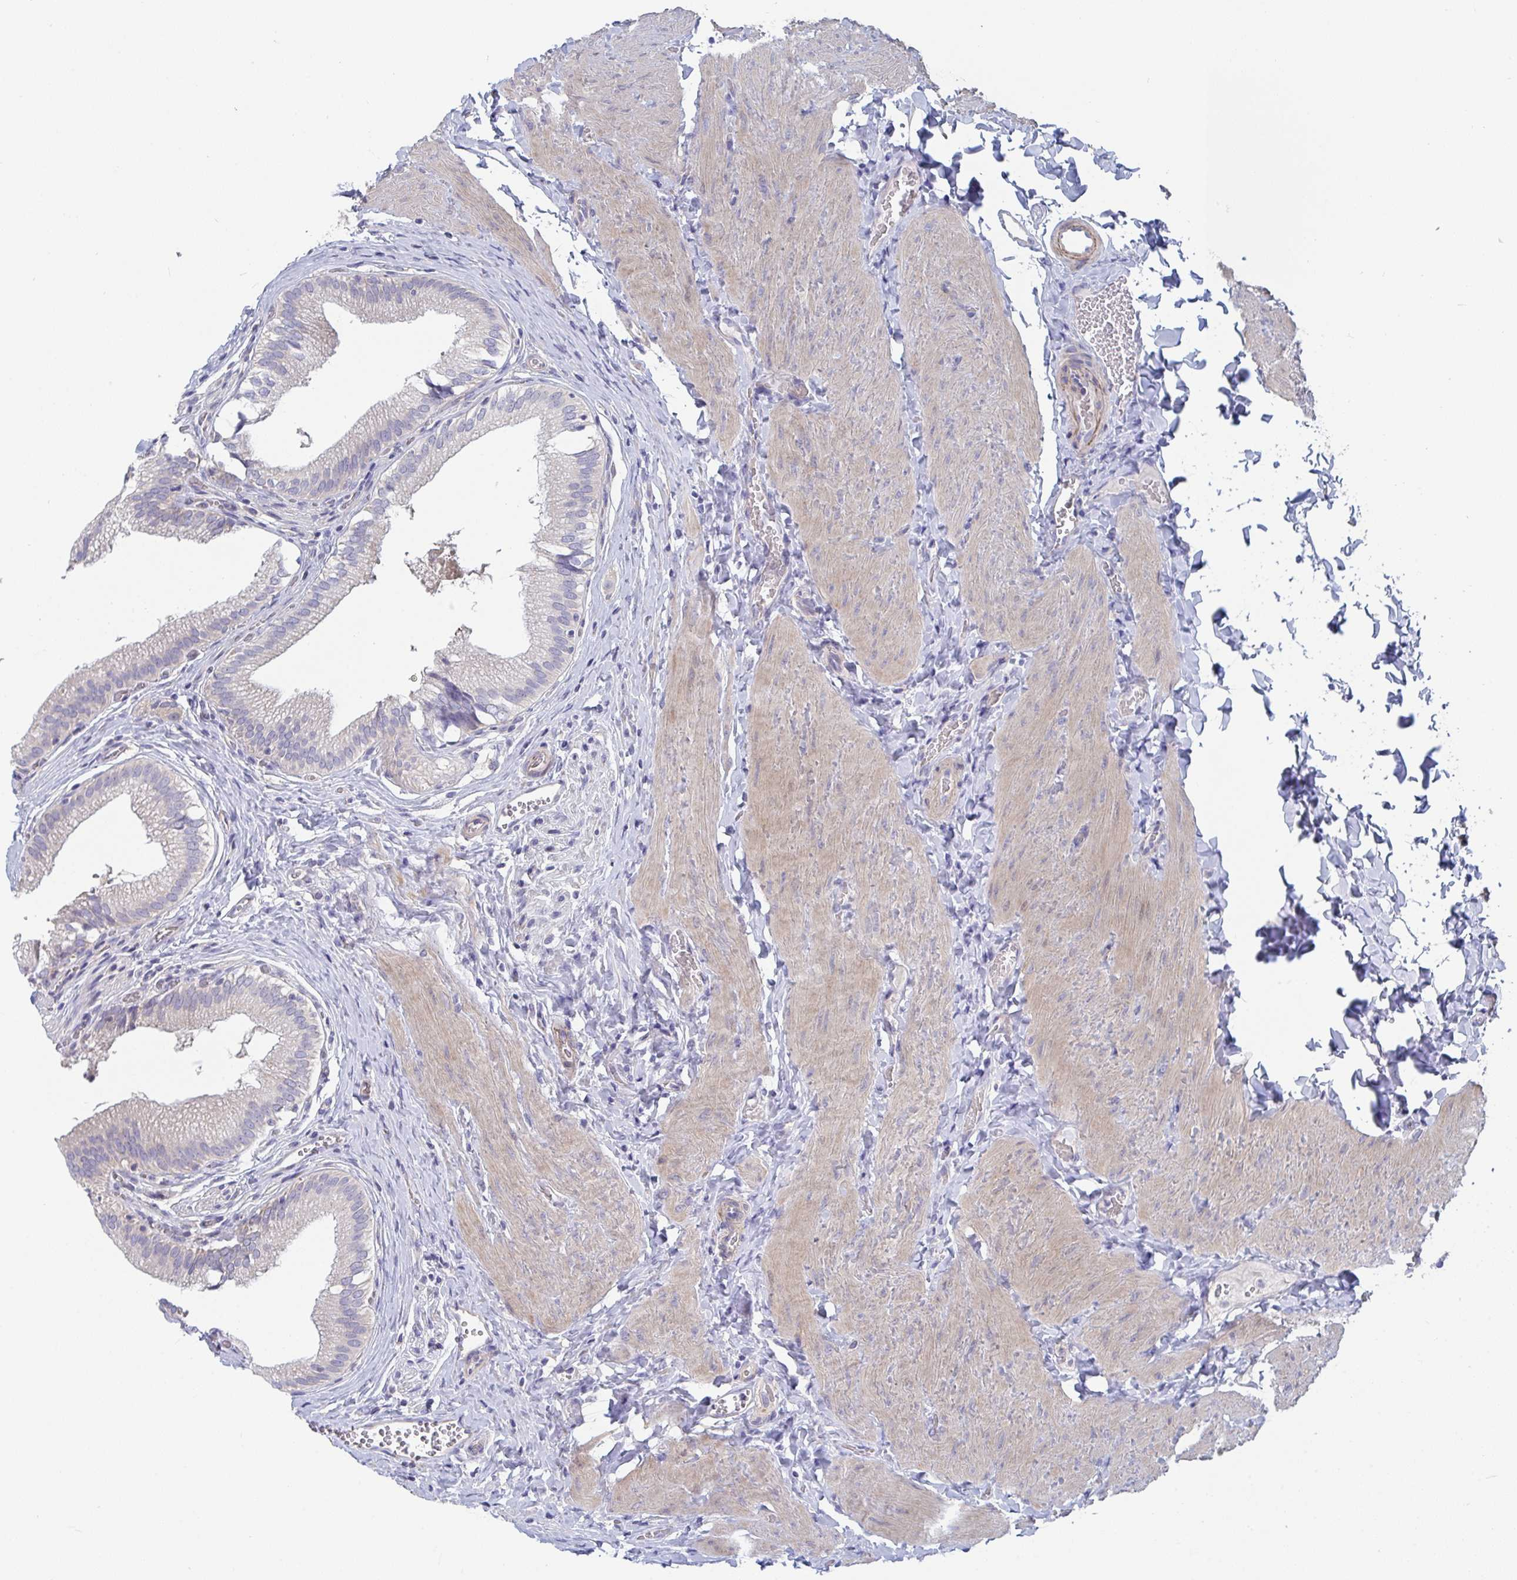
{"staining": {"intensity": "negative", "quantity": "none", "location": "none"}, "tissue": "gallbladder", "cell_type": "Glandular cells", "image_type": "normal", "snomed": [{"axis": "morphology", "description": "Normal tissue, NOS"}, {"axis": "topography", "description": "Gallbladder"}, {"axis": "topography", "description": "Peripheral nerve tissue"}], "caption": "Micrograph shows no protein positivity in glandular cells of benign gallbladder. (Brightfield microscopy of DAB (3,3'-diaminobenzidine) immunohistochemistry (IHC) at high magnification).", "gene": "FAM156A", "patient": {"sex": "male", "age": 17}}